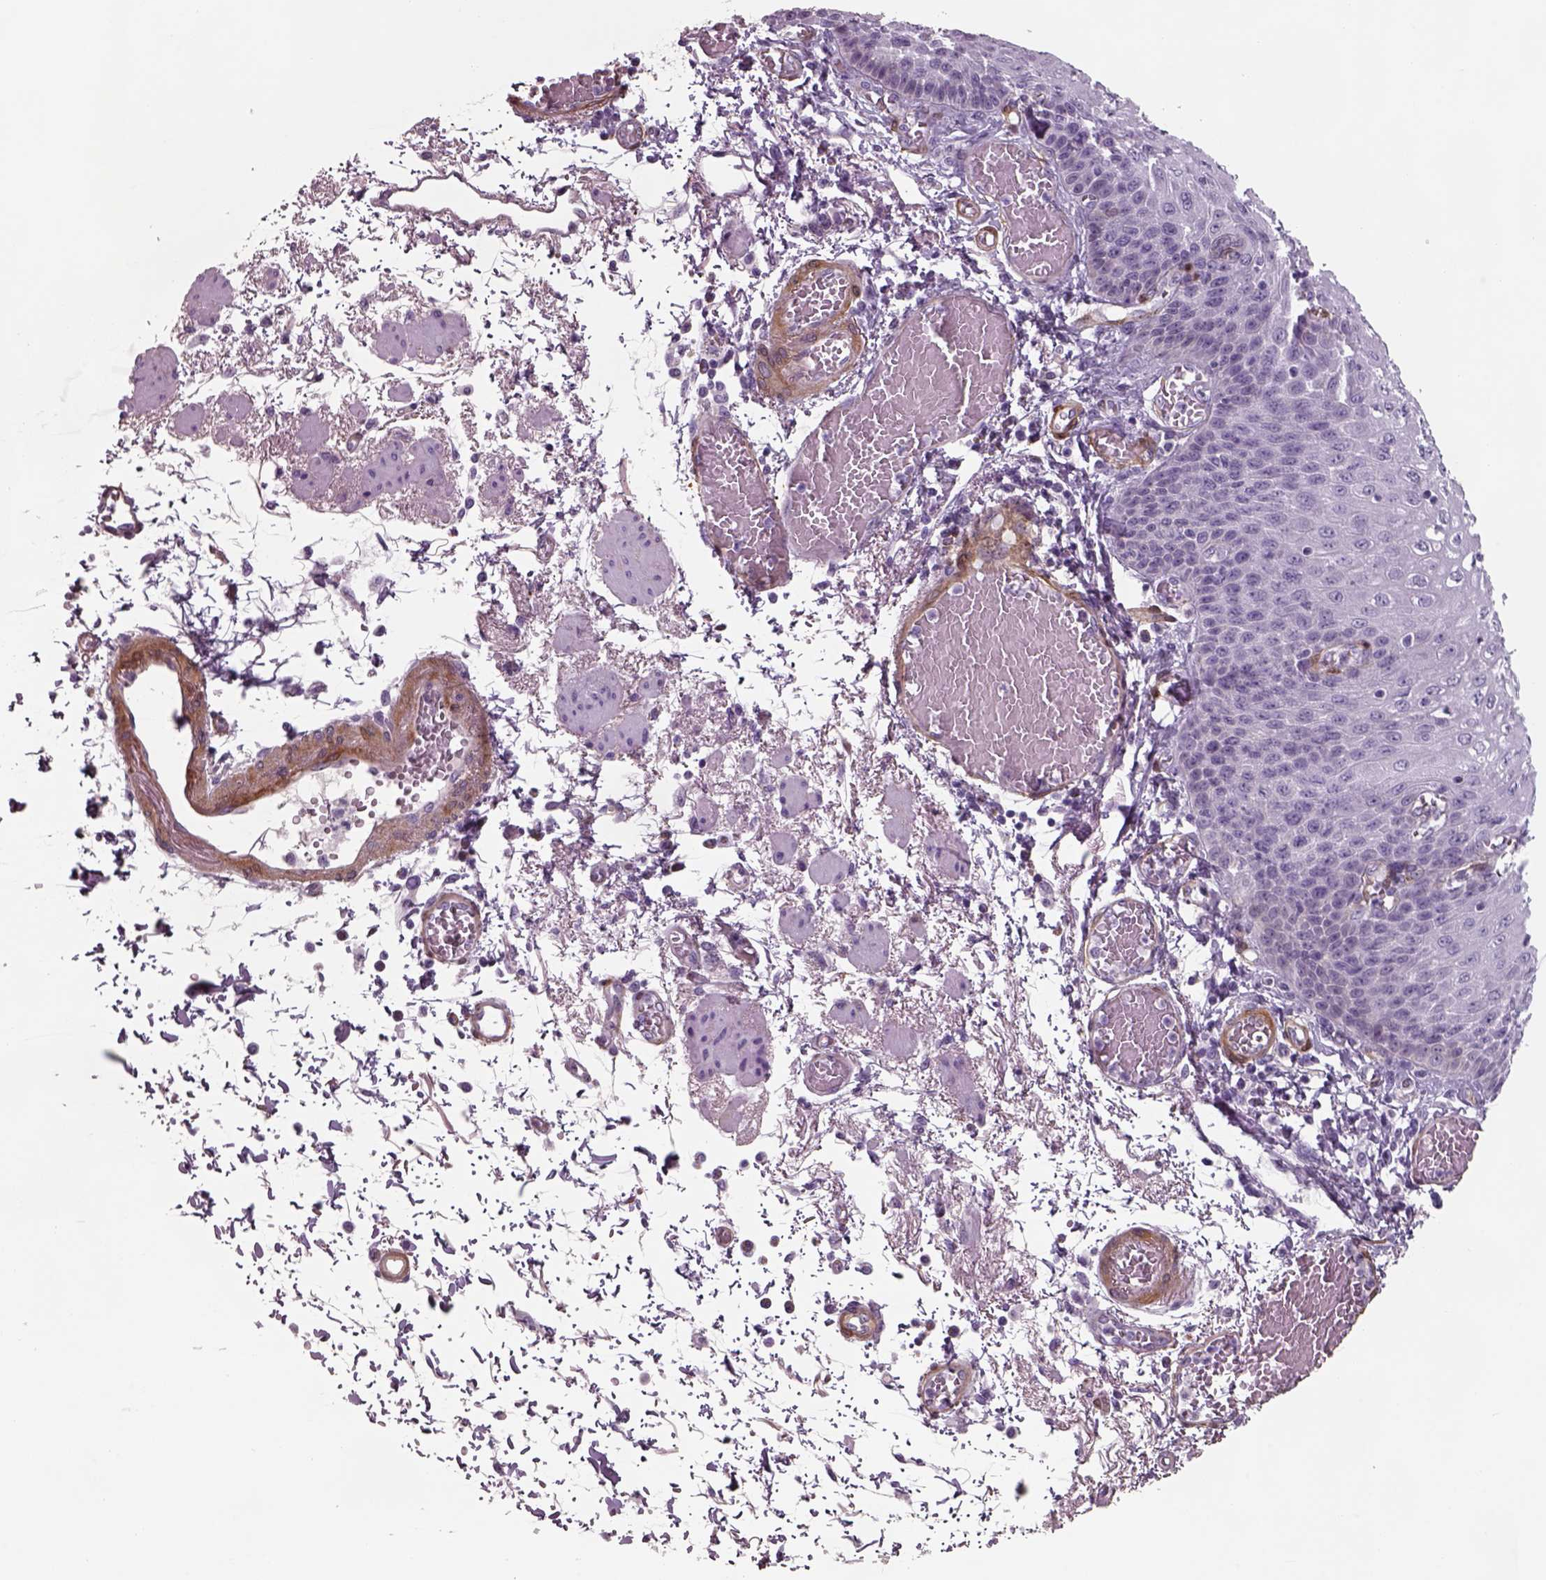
{"staining": {"intensity": "negative", "quantity": "none", "location": "none"}, "tissue": "esophagus", "cell_type": "Squamous epithelial cells", "image_type": "normal", "snomed": [{"axis": "morphology", "description": "Normal tissue, NOS"}, {"axis": "morphology", "description": "Adenocarcinoma, NOS"}, {"axis": "topography", "description": "Esophagus"}], "caption": "This image is of normal esophagus stained with immunohistochemistry (IHC) to label a protein in brown with the nuclei are counter-stained blue. There is no expression in squamous epithelial cells.", "gene": "ISYNA1", "patient": {"sex": "male", "age": 81}}